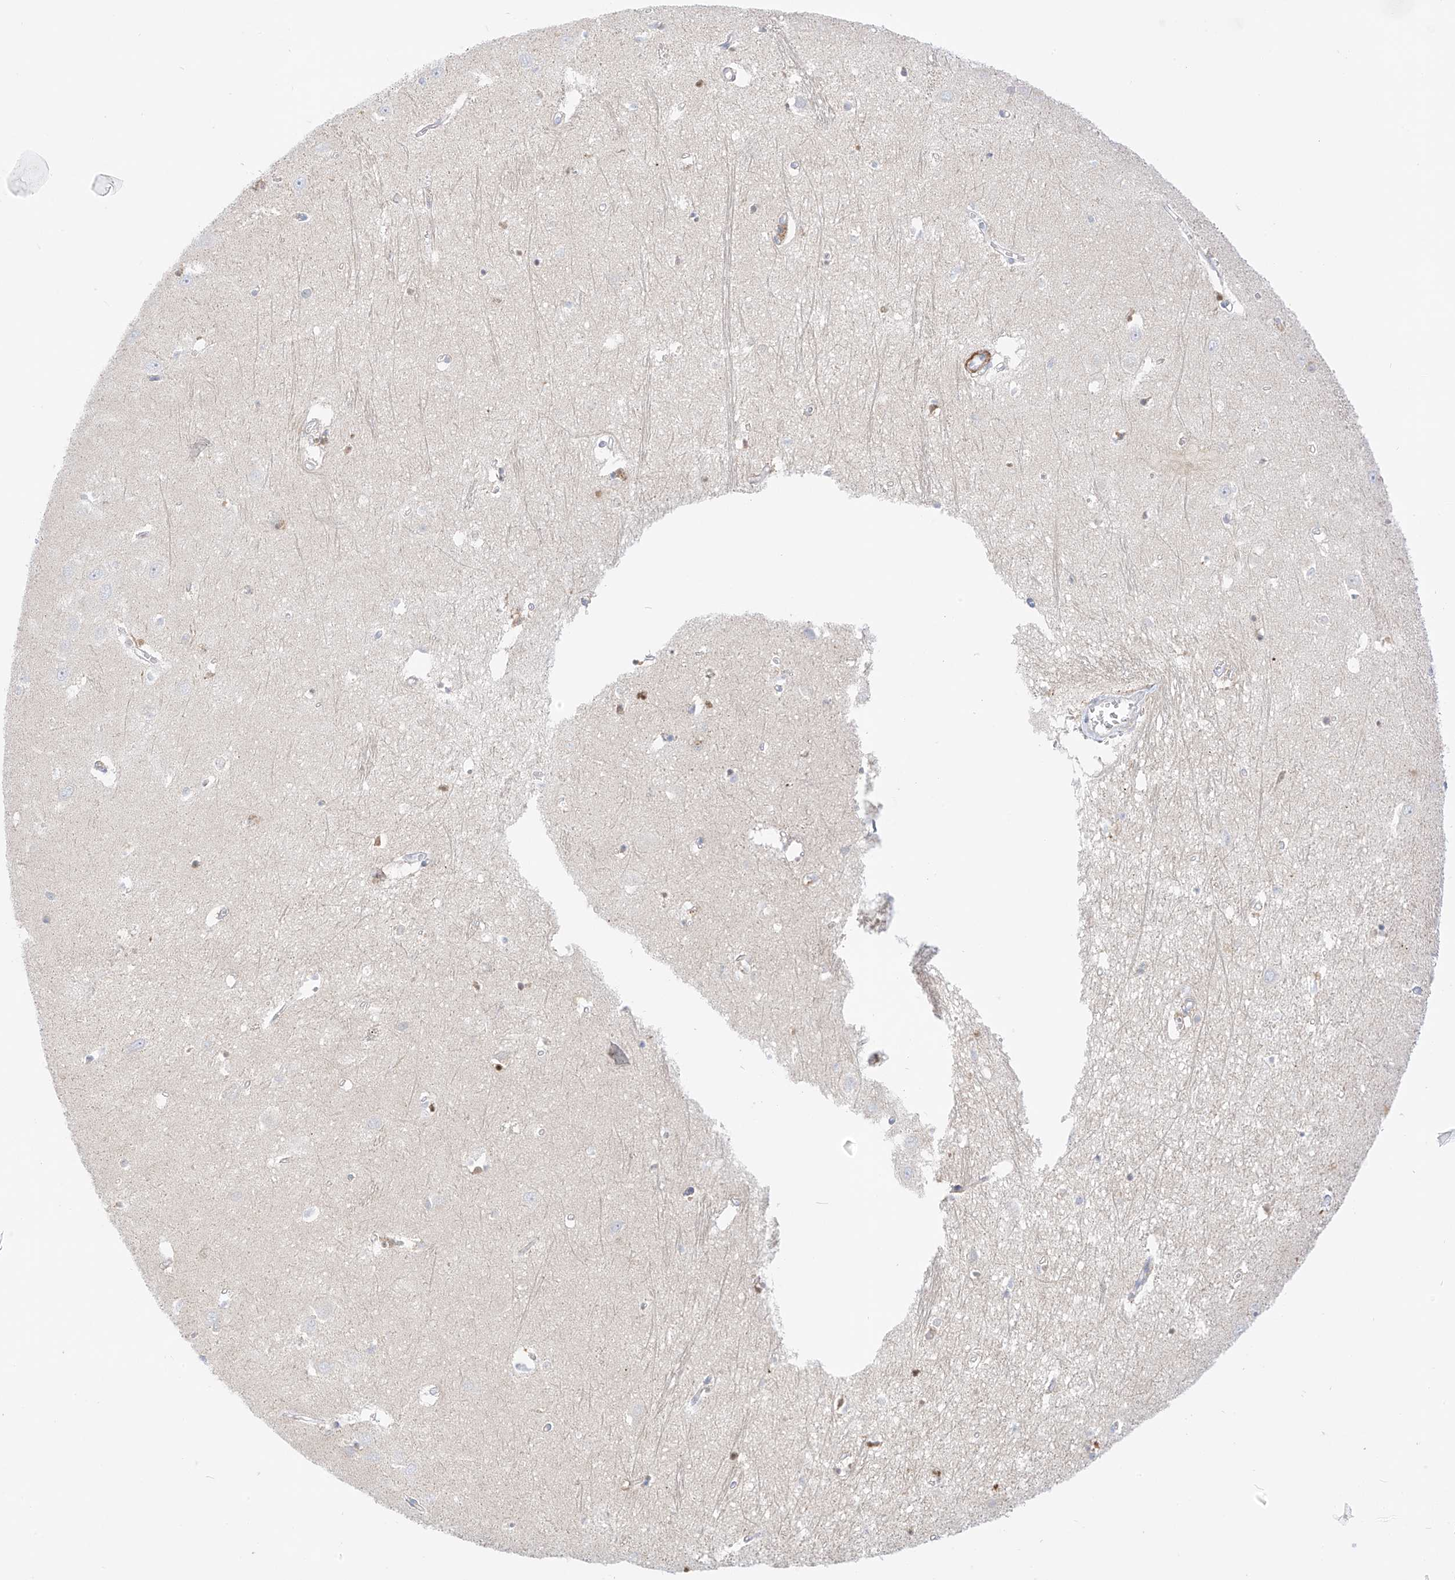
{"staining": {"intensity": "negative", "quantity": "none", "location": "none"}, "tissue": "hippocampus", "cell_type": "Glial cells", "image_type": "normal", "snomed": [{"axis": "morphology", "description": "Normal tissue, NOS"}, {"axis": "topography", "description": "Hippocampus"}], "caption": "A micrograph of hippocampus stained for a protein reveals no brown staining in glial cells. (Stains: DAB (3,3'-diaminobenzidine) immunohistochemistry with hematoxylin counter stain, Microscopy: brightfield microscopy at high magnification).", "gene": "ST3GAL5", "patient": {"sex": "female", "age": 64}}